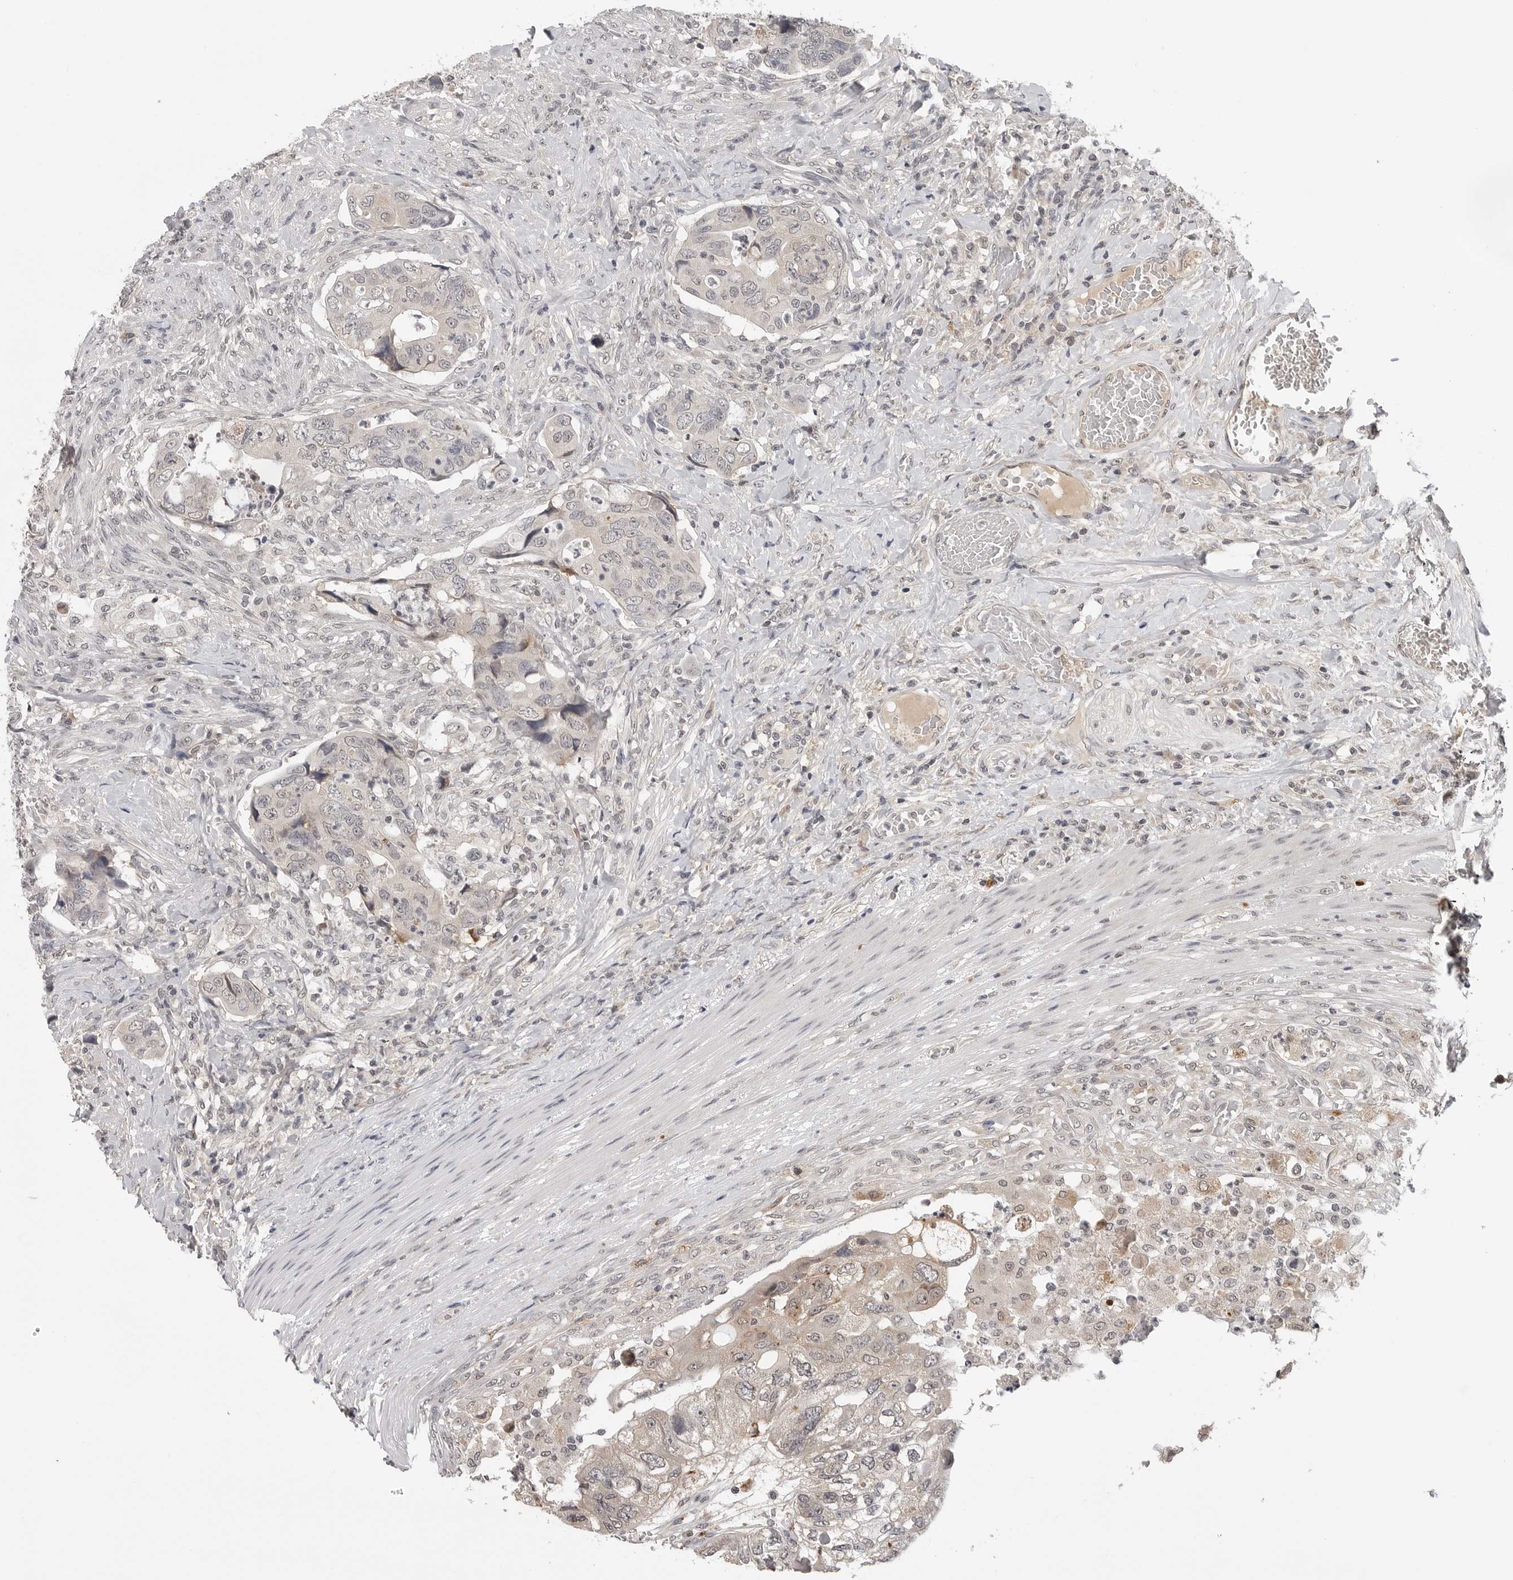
{"staining": {"intensity": "negative", "quantity": "none", "location": "none"}, "tissue": "colorectal cancer", "cell_type": "Tumor cells", "image_type": "cancer", "snomed": [{"axis": "morphology", "description": "Adenocarcinoma, NOS"}, {"axis": "topography", "description": "Rectum"}], "caption": "Immunohistochemical staining of colorectal cancer demonstrates no significant expression in tumor cells.", "gene": "CDK20", "patient": {"sex": "male", "age": 63}}